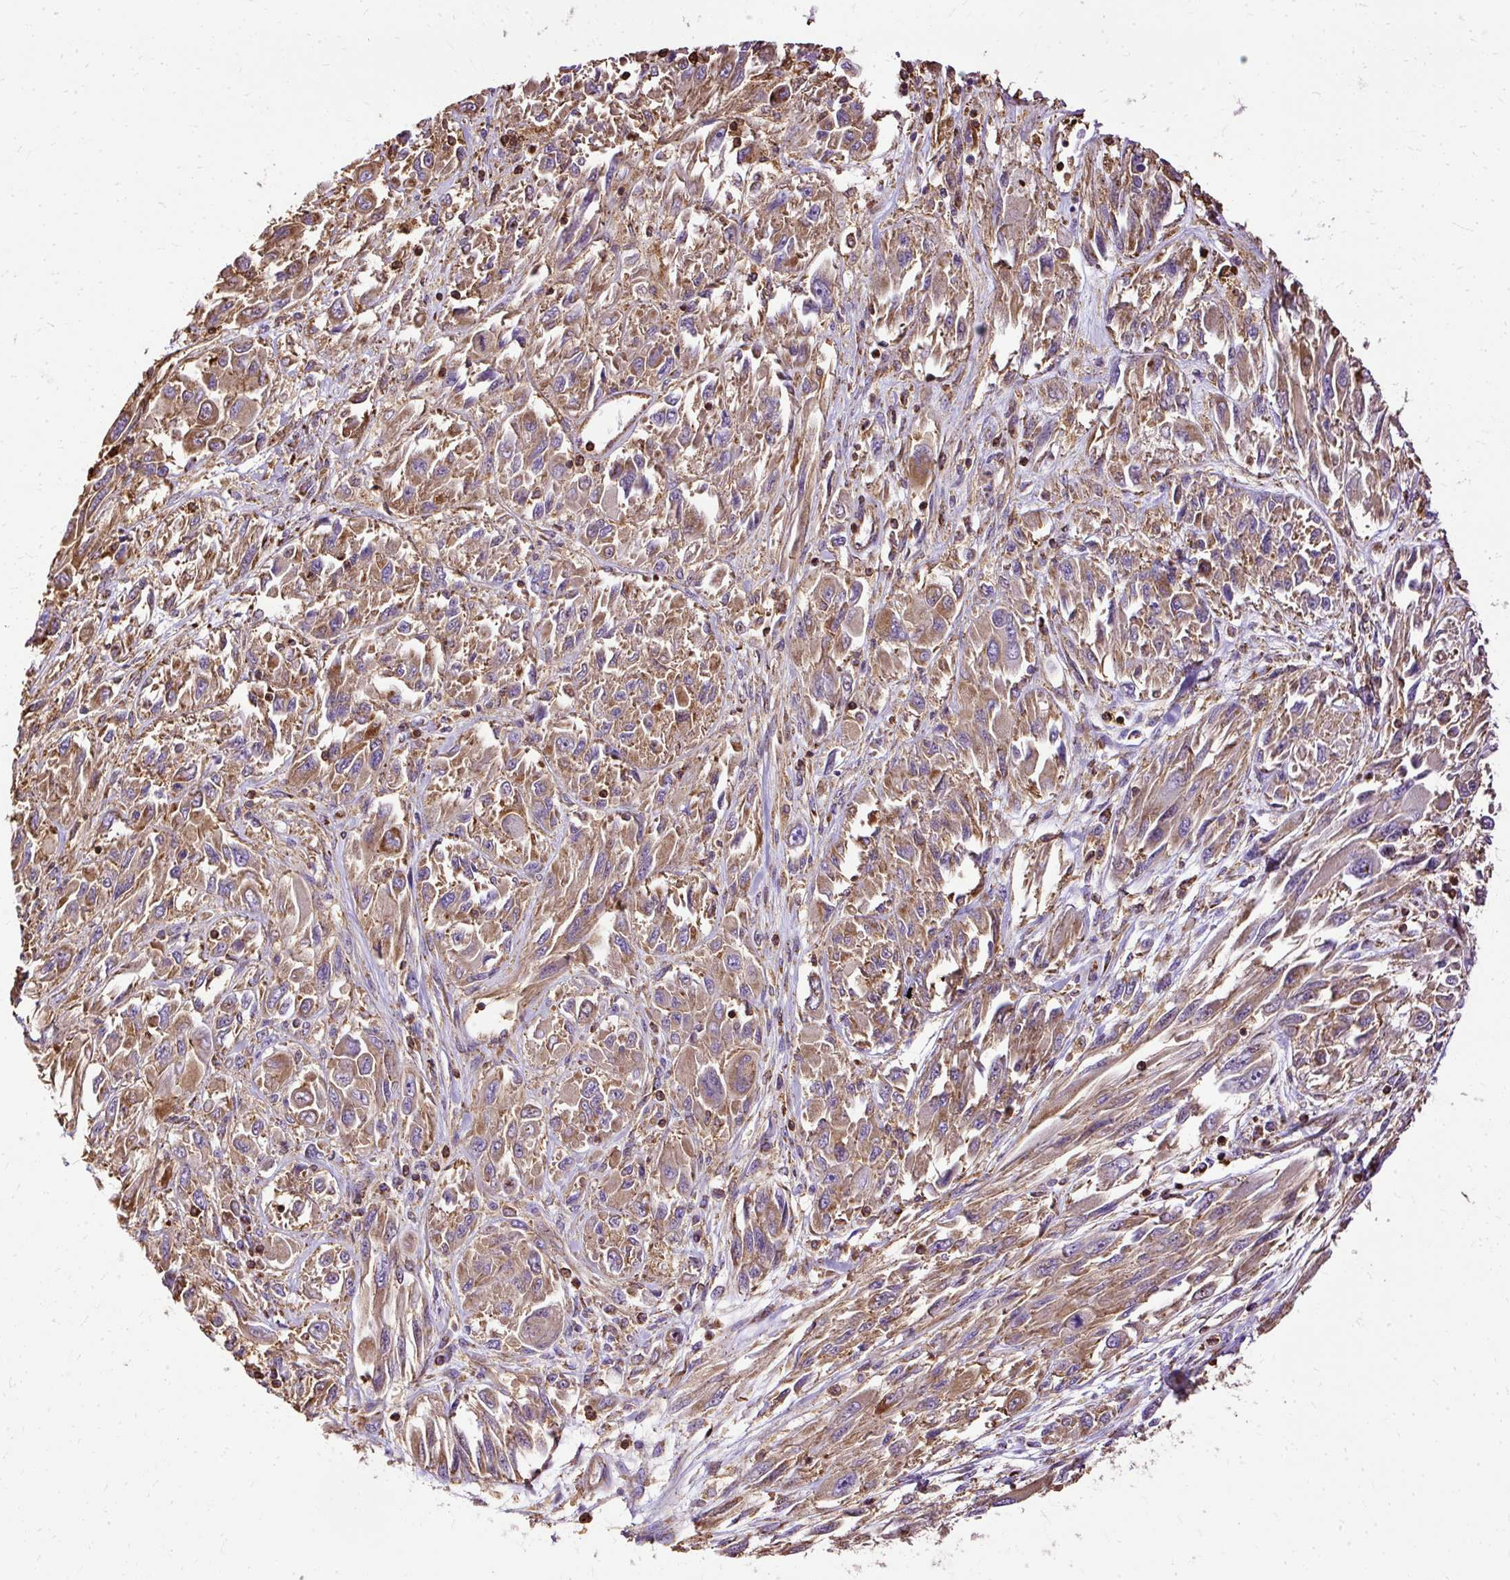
{"staining": {"intensity": "moderate", "quantity": ">75%", "location": "cytoplasmic/membranous"}, "tissue": "melanoma", "cell_type": "Tumor cells", "image_type": "cancer", "snomed": [{"axis": "morphology", "description": "Malignant melanoma, NOS"}, {"axis": "topography", "description": "Skin"}], "caption": "The micrograph exhibits staining of malignant melanoma, revealing moderate cytoplasmic/membranous protein staining (brown color) within tumor cells. (DAB = brown stain, brightfield microscopy at high magnification).", "gene": "KLHL11", "patient": {"sex": "female", "age": 91}}